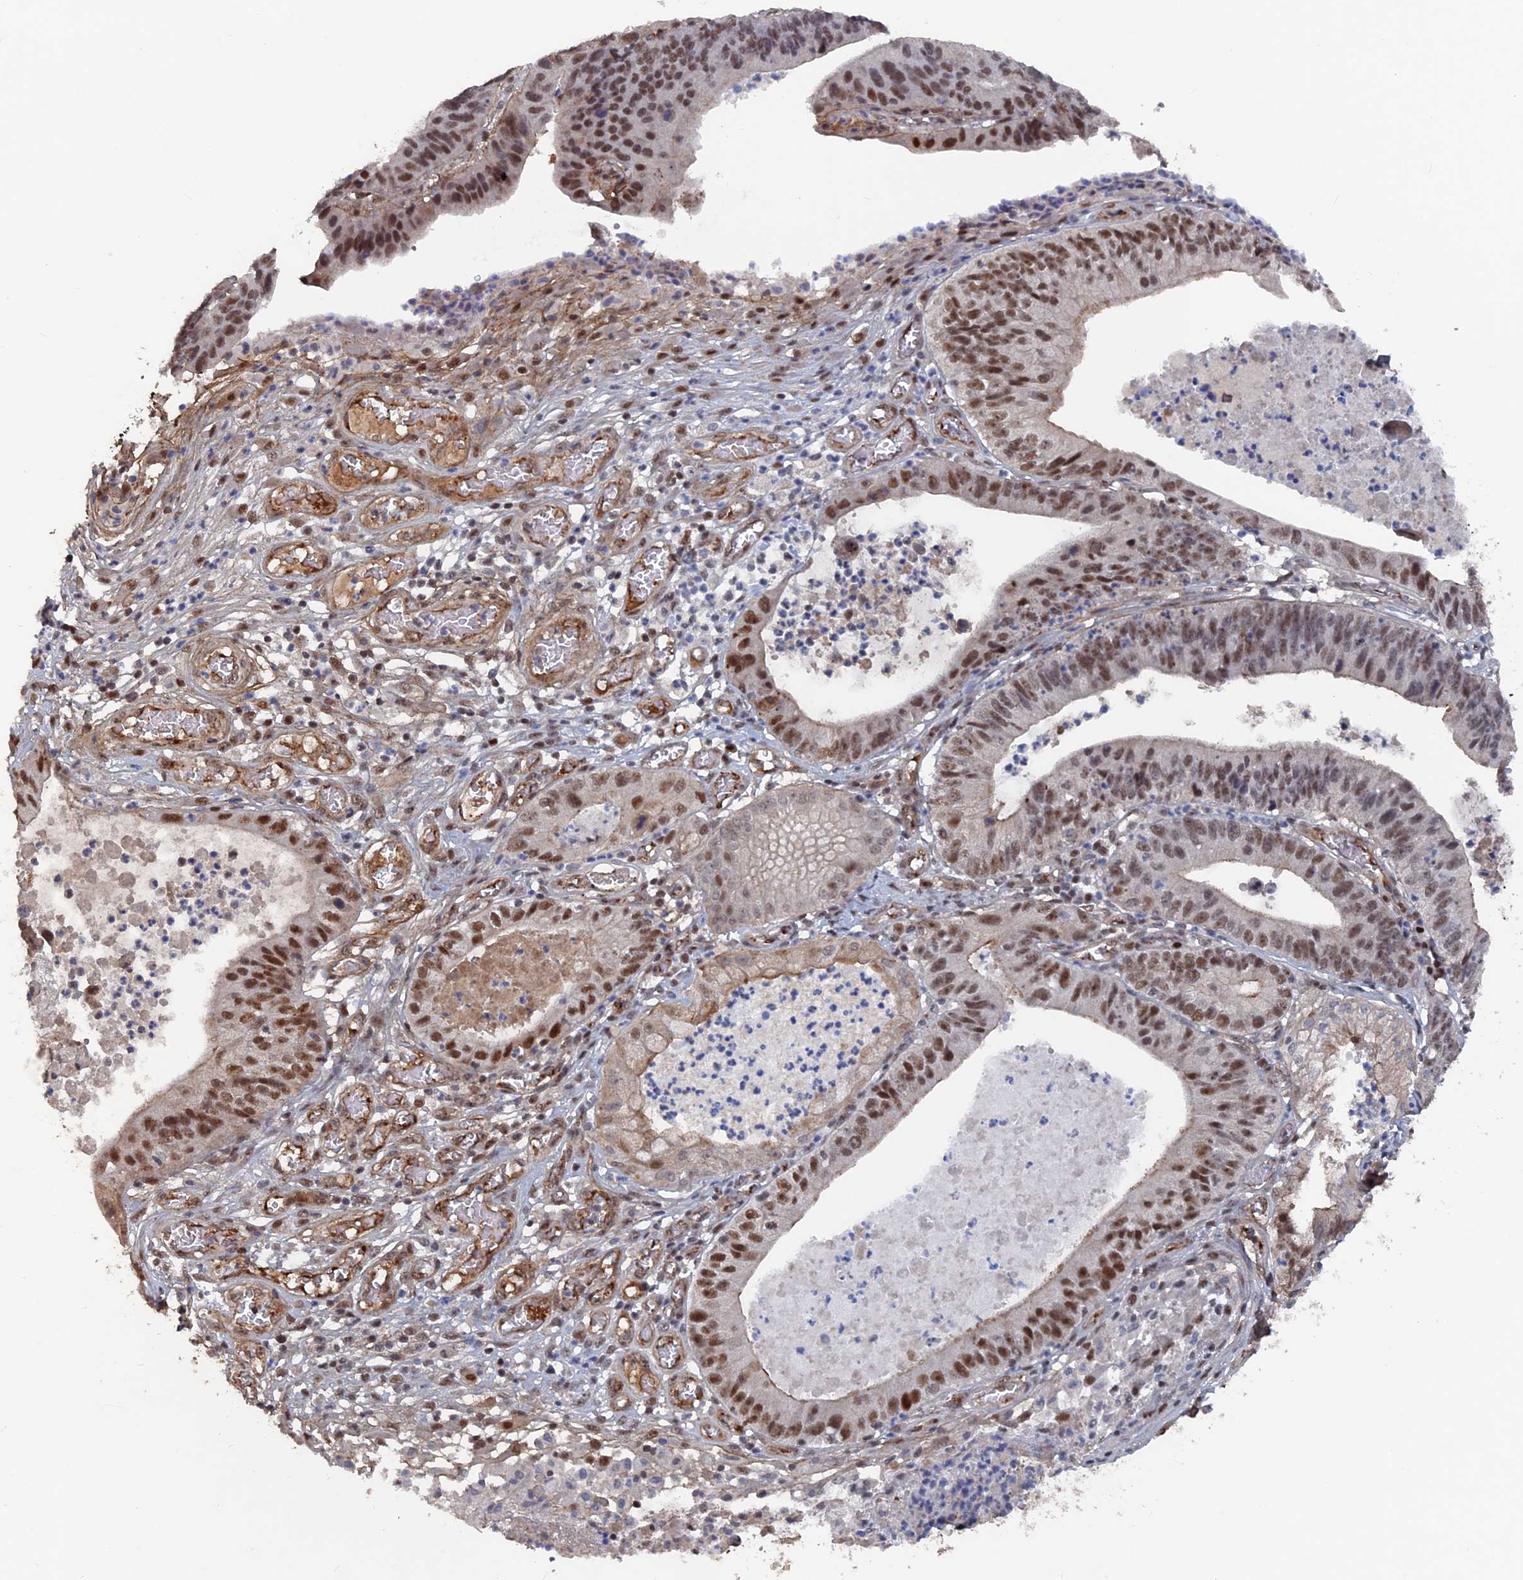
{"staining": {"intensity": "moderate", "quantity": ">75%", "location": "nuclear"}, "tissue": "stomach cancer", "cell_type": "Tumor cells", "image_type": "cancer", "snomed": [{"axis": "morphology", "description": "Adenocarcinoma, NOS"}, {"axis": "topography", "description": "Stomach"}], "caption": "A brown stain shows moderate nuclear staining of a protein in adenocarcinoma (stomach) tumor cells. The staining was performed using DAB, with brown indicating positive protein expression. Nuclei are stained blue with hematoxylin.", "gene": "SH3D21", "patient": {"sex": "male", "age": 59}}